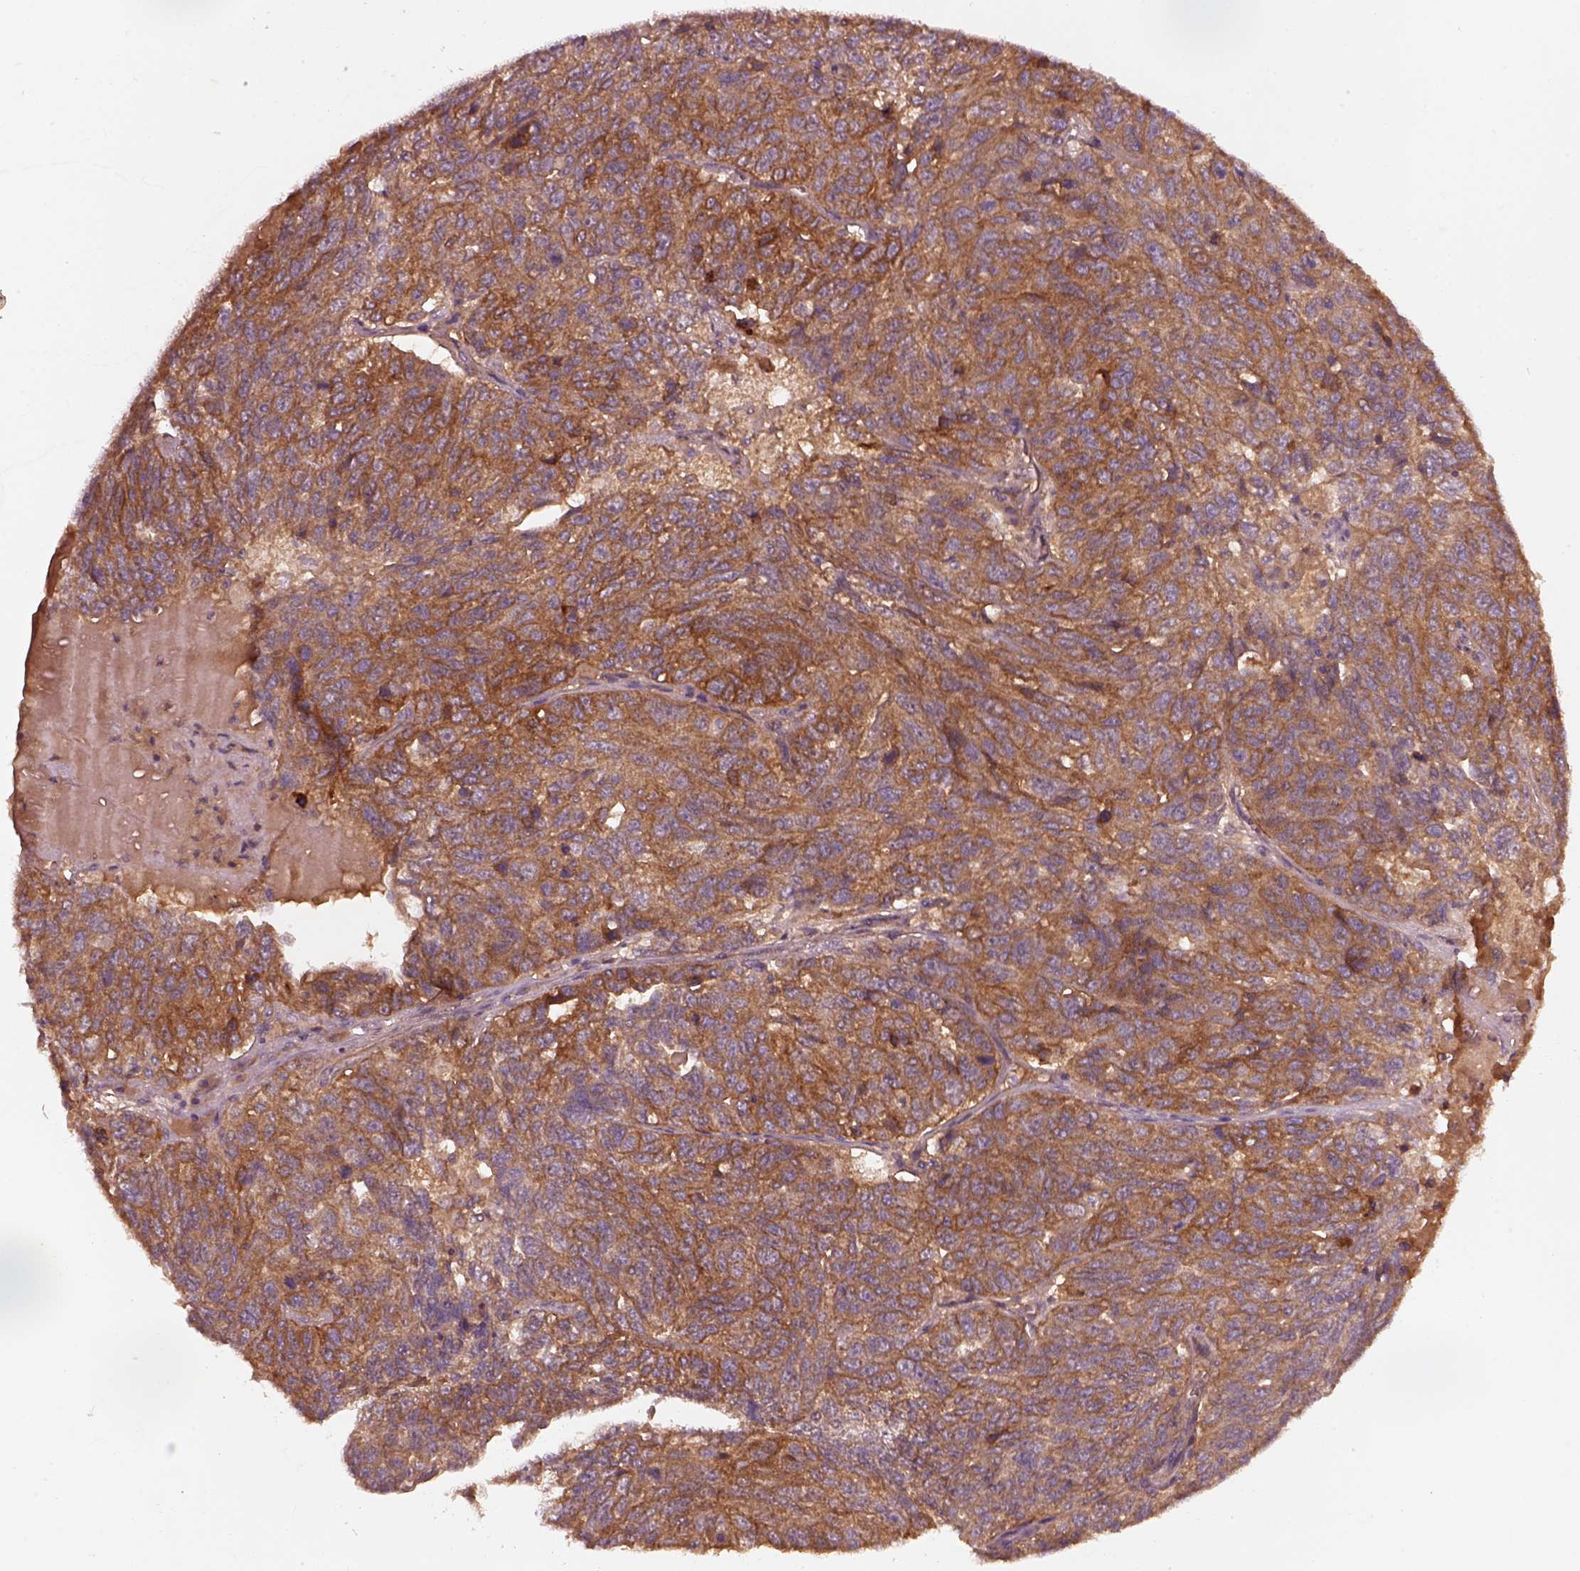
{"staining": {"intensity": "strong", "quantity": ">75%", "location": "cytoplasmic/membranous"}, "tissue": "ovarian cancer", "cell_type": "Tumor cells", "image_type": "cancer", "snomed": [{"axis": "morphology", "description": "Cystadenocarcinoma, serous, NOS"}, {"axis": "topography", "description": "Ovary"}], "caption": "Immunohistochemistry staining of ovarian cancer (serous cystadenocarcinoma), which reveals high levels of strong cytoplasmic/membranous positivity in approximately >75% of tumor cells indicating strong cytoplasmic/membranous protein expression. The staining was performed using DAB (brown) for protein detection and nuclei were counterstained in hematoxylin (blue).", "gene": "FAM234A", "patient": {"sex": "female", "age": 71}}